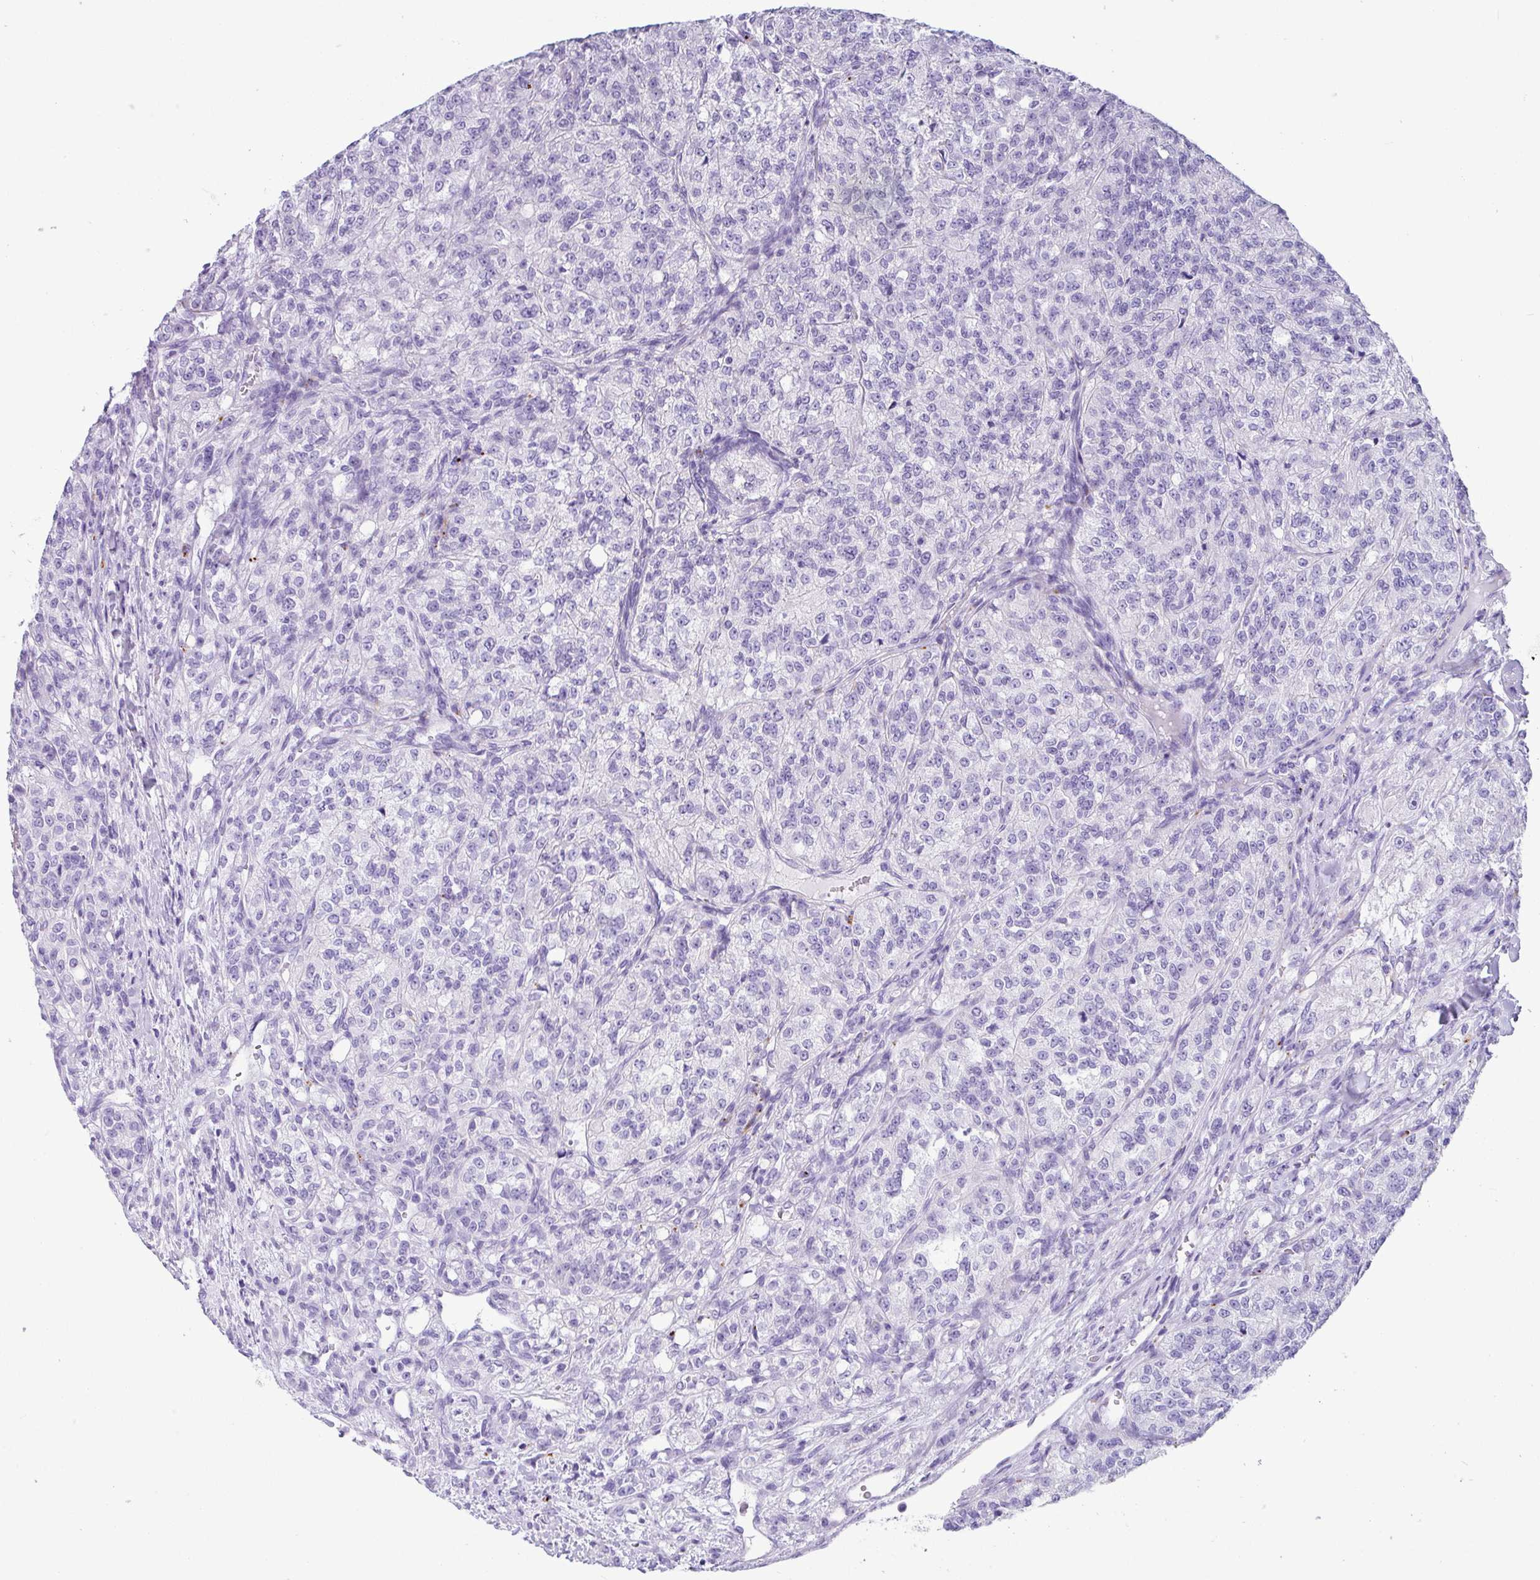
{"staining": {"intensity": "negative", "quantity": "none", "location": "none"}, "tissue": "renal cancer", "cell_type": "Tumor cells", "image_type": "cancer", "snomed": [{"axis": "morphology", "description": "Adenocarcinoma, NOS"}, {"axis": "topography", "description": "Kidney"}], "caption": "A micrograph of human adenocarcinoma (renal) is negative for staining in tumor cells. (DAB (3,3'-diaminobenzidine) IHC with hematoxylin counter stain).", "gene": "ZG16", "patient": {"sex": "female", "age": 63}}